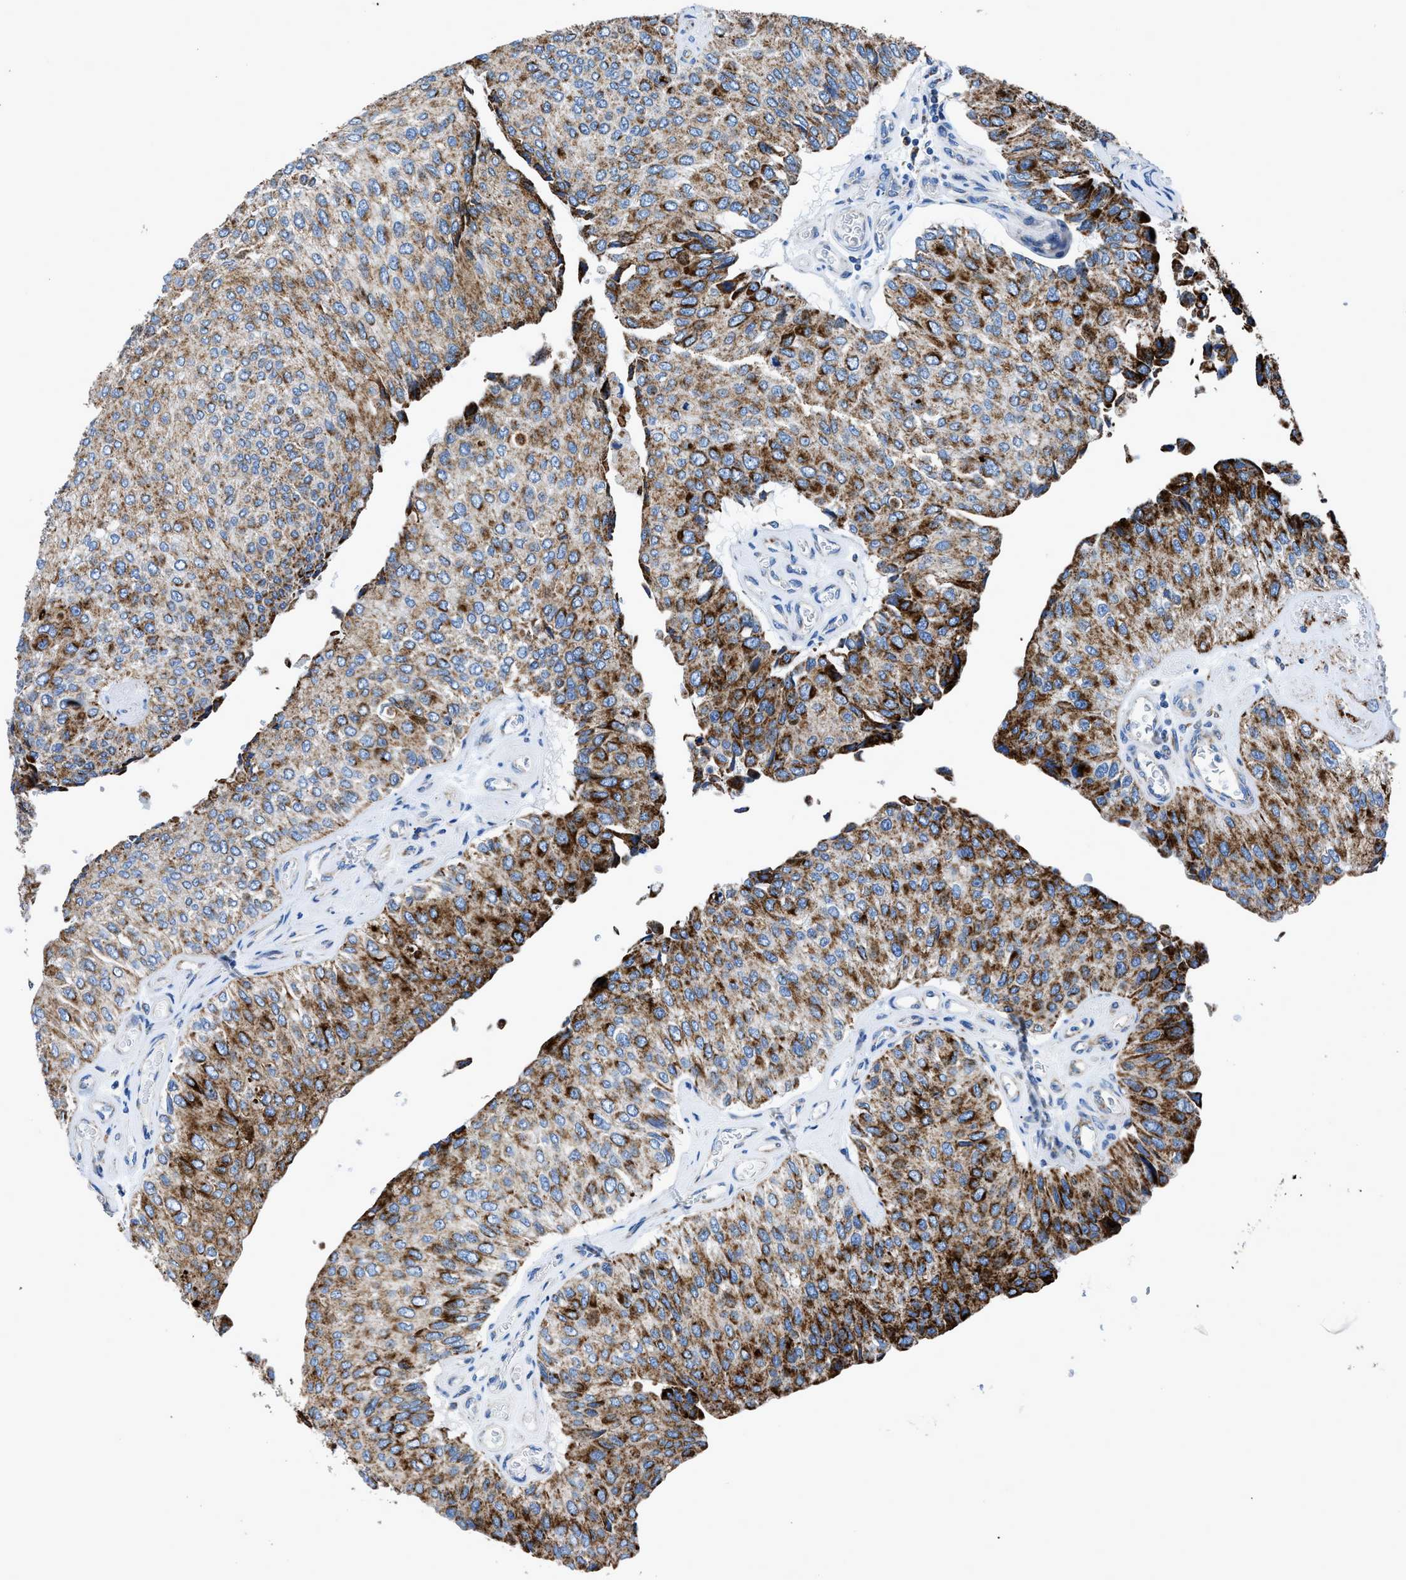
{"staining": {"intensity": "strong", "quantity": ">75%", "location": "cytoplasmic/membranous"}, "tissue": "urothelial cancer", "cell_type": "Tumor cells", "image_type": "cancer", "snomed": [{"axis": "morphology", "description": "Urothelial carcinoma, High grade"}, {"axis": "topography", "description": "Kidney"}, {"axis": "topography", "description": "Urinary bladder"}], "caption": "Immunohistochemistry (IHC) histopathology image of neoplastic tissue: high-grade urothelial carcinoma stained using IHC reveals high levels of strong protein expression localized specifically in the cytoplasmic/membranous of tumor cells, appearing as a cytoplasmic/membranous brown color.", "gene": "ZDHHC3", "patient": {"sex": "male", "age": 77}}